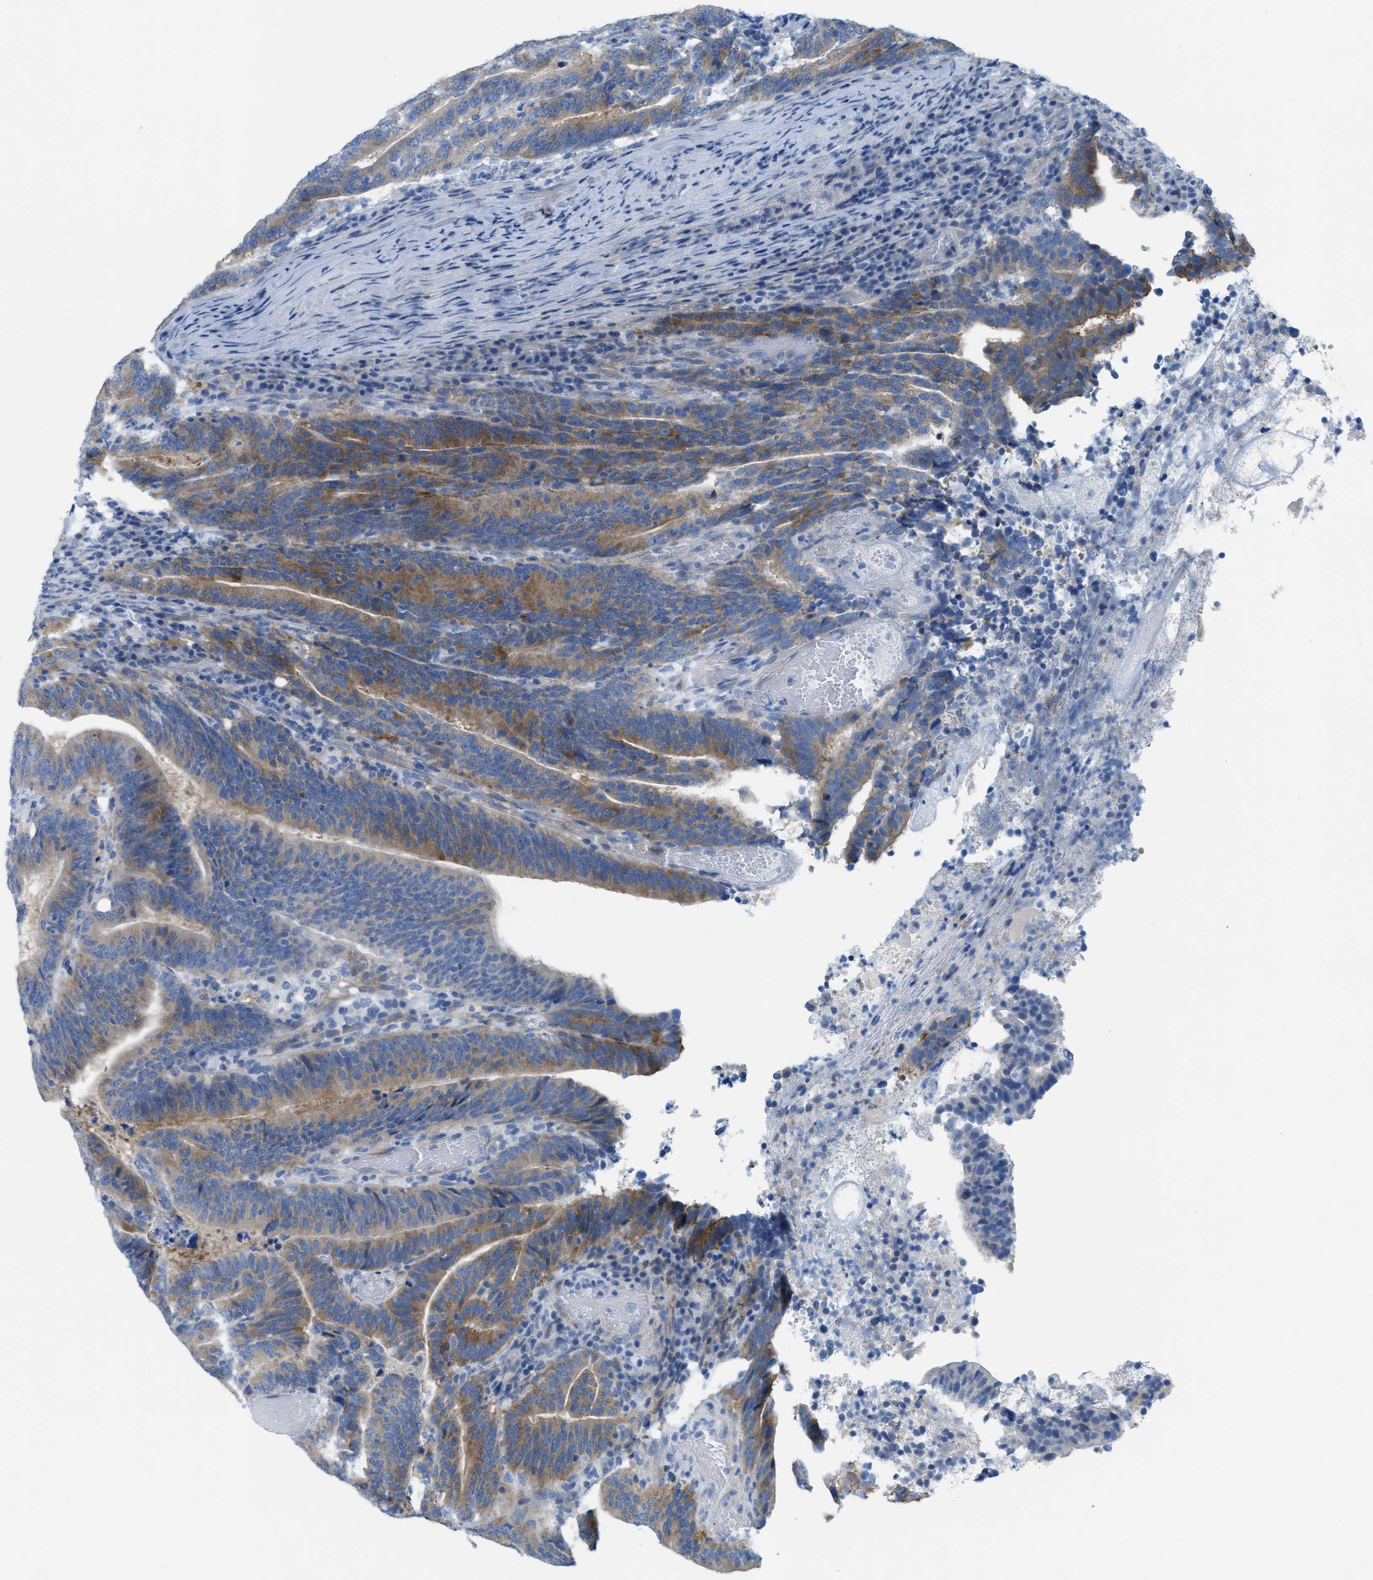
{"staining": {"intensity": "moderate", "quantity": ">75%", "location": "cytoplasmic/membranous"}, "tissue": "colorectal cancer", "cell_type": "Tumor cells", "image_type": "cancer", "snomed": [{"axis": "morphology", "description": "Adenocarcinoma, NOS"}, {"axis": "topography", "description": "Colon"}], "caption": "Human colorectal adenocarcinoma stained with a brown dye reveals moderate cytoplasmic/membranous positive staining in approximately >75% of tumor cells.", "gene": "ASGR1", "patient": {"sex": "female", "age": 66}}